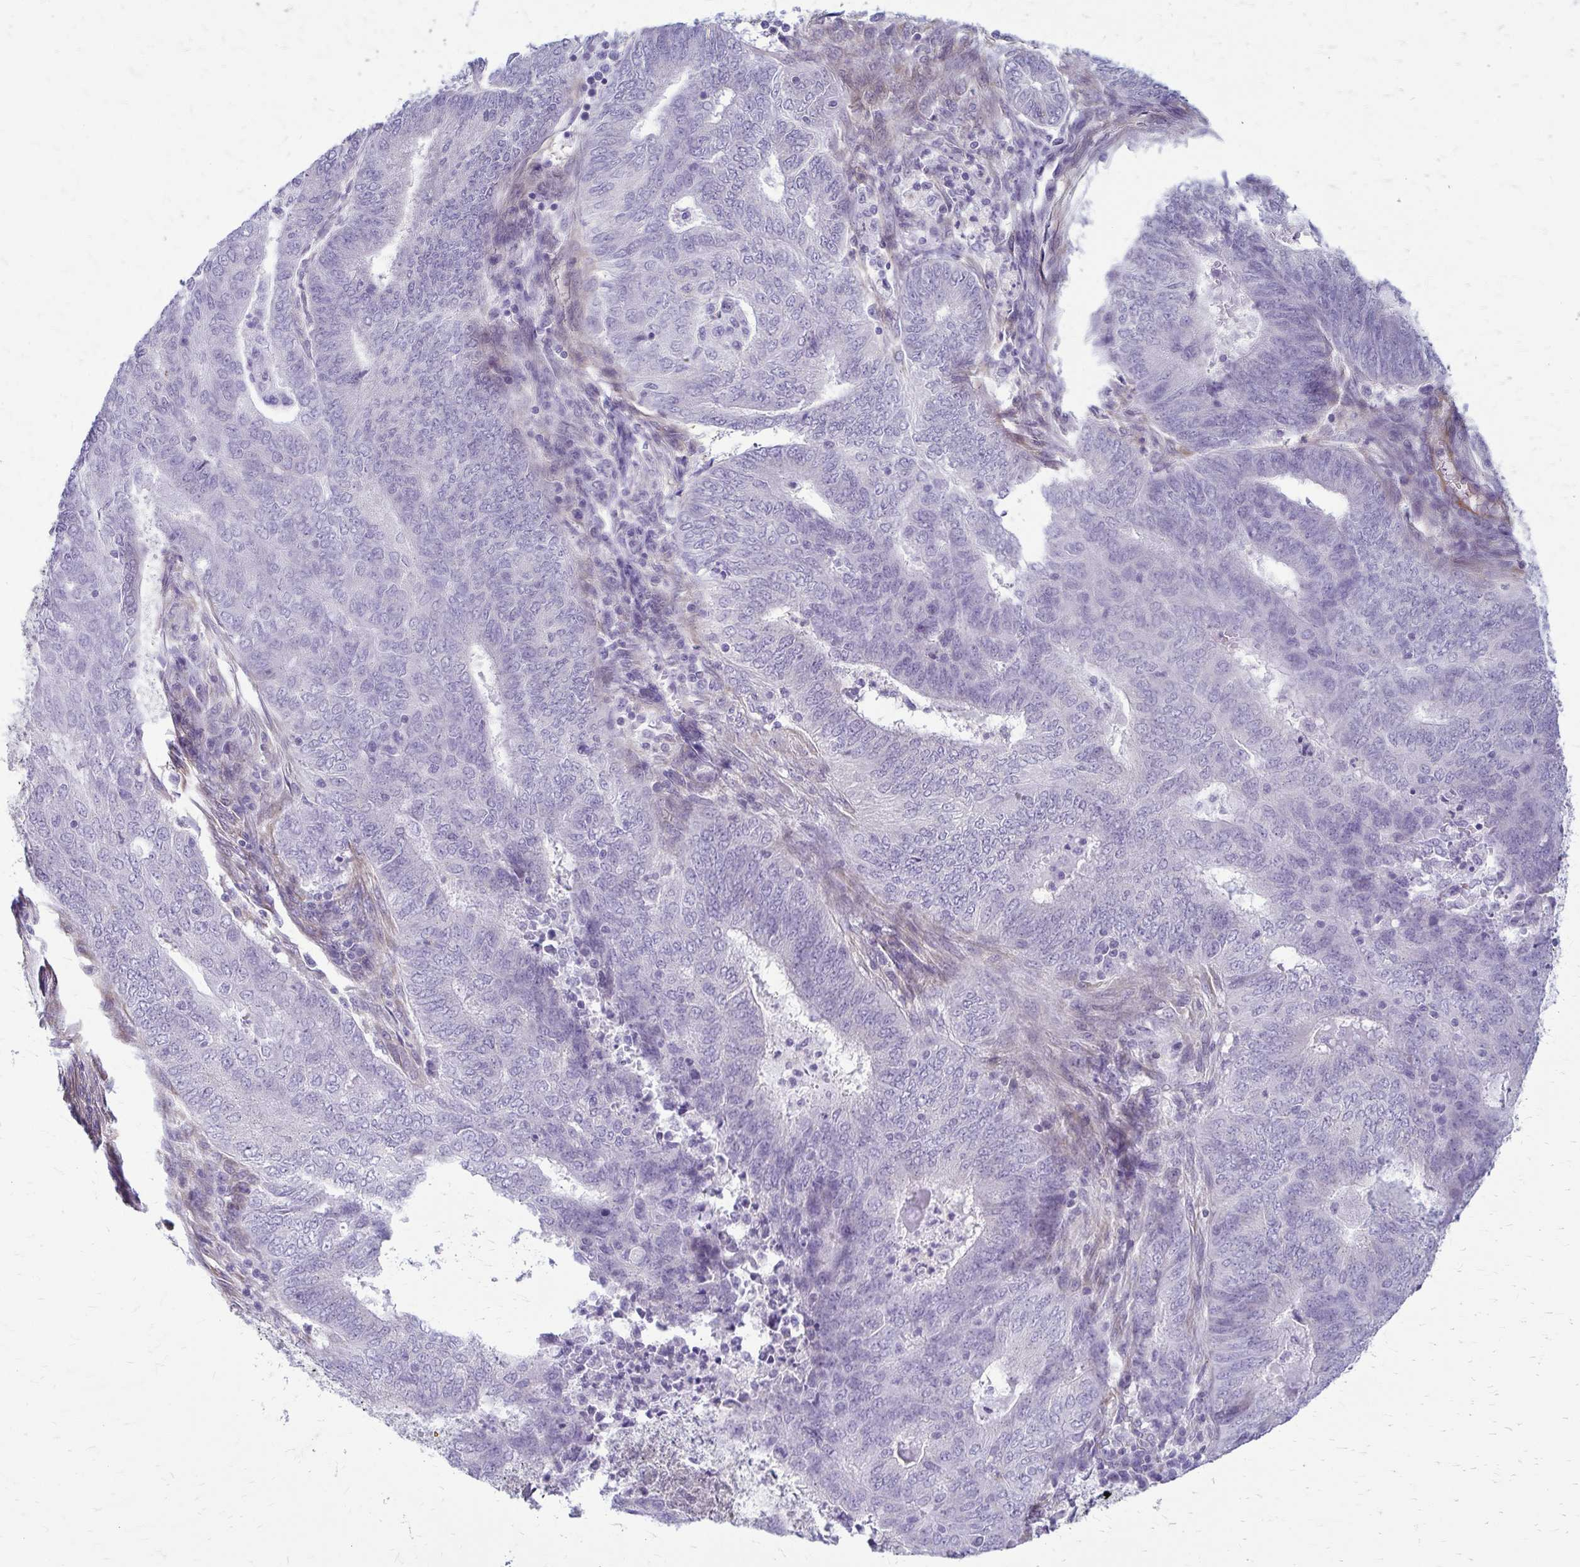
{"staining": {"intensity": "negative", "quantity": "none", "location": "none"}, "tissue": "endometrial cancer", "cell_type": "Tumor cells", "image_type": "cancer", "snomed": [{"axis": "morphology", "description": "Adenocarcinoma, NOS"}, {"axis": "topography", "description": "Endometrium"}], "caption": "This is an IHC histopathology image of human endometrial cancer. There is no positivity in tumor cells.", "gene": "DEPP1", "patient": {"sex": "female", "age": 62}}